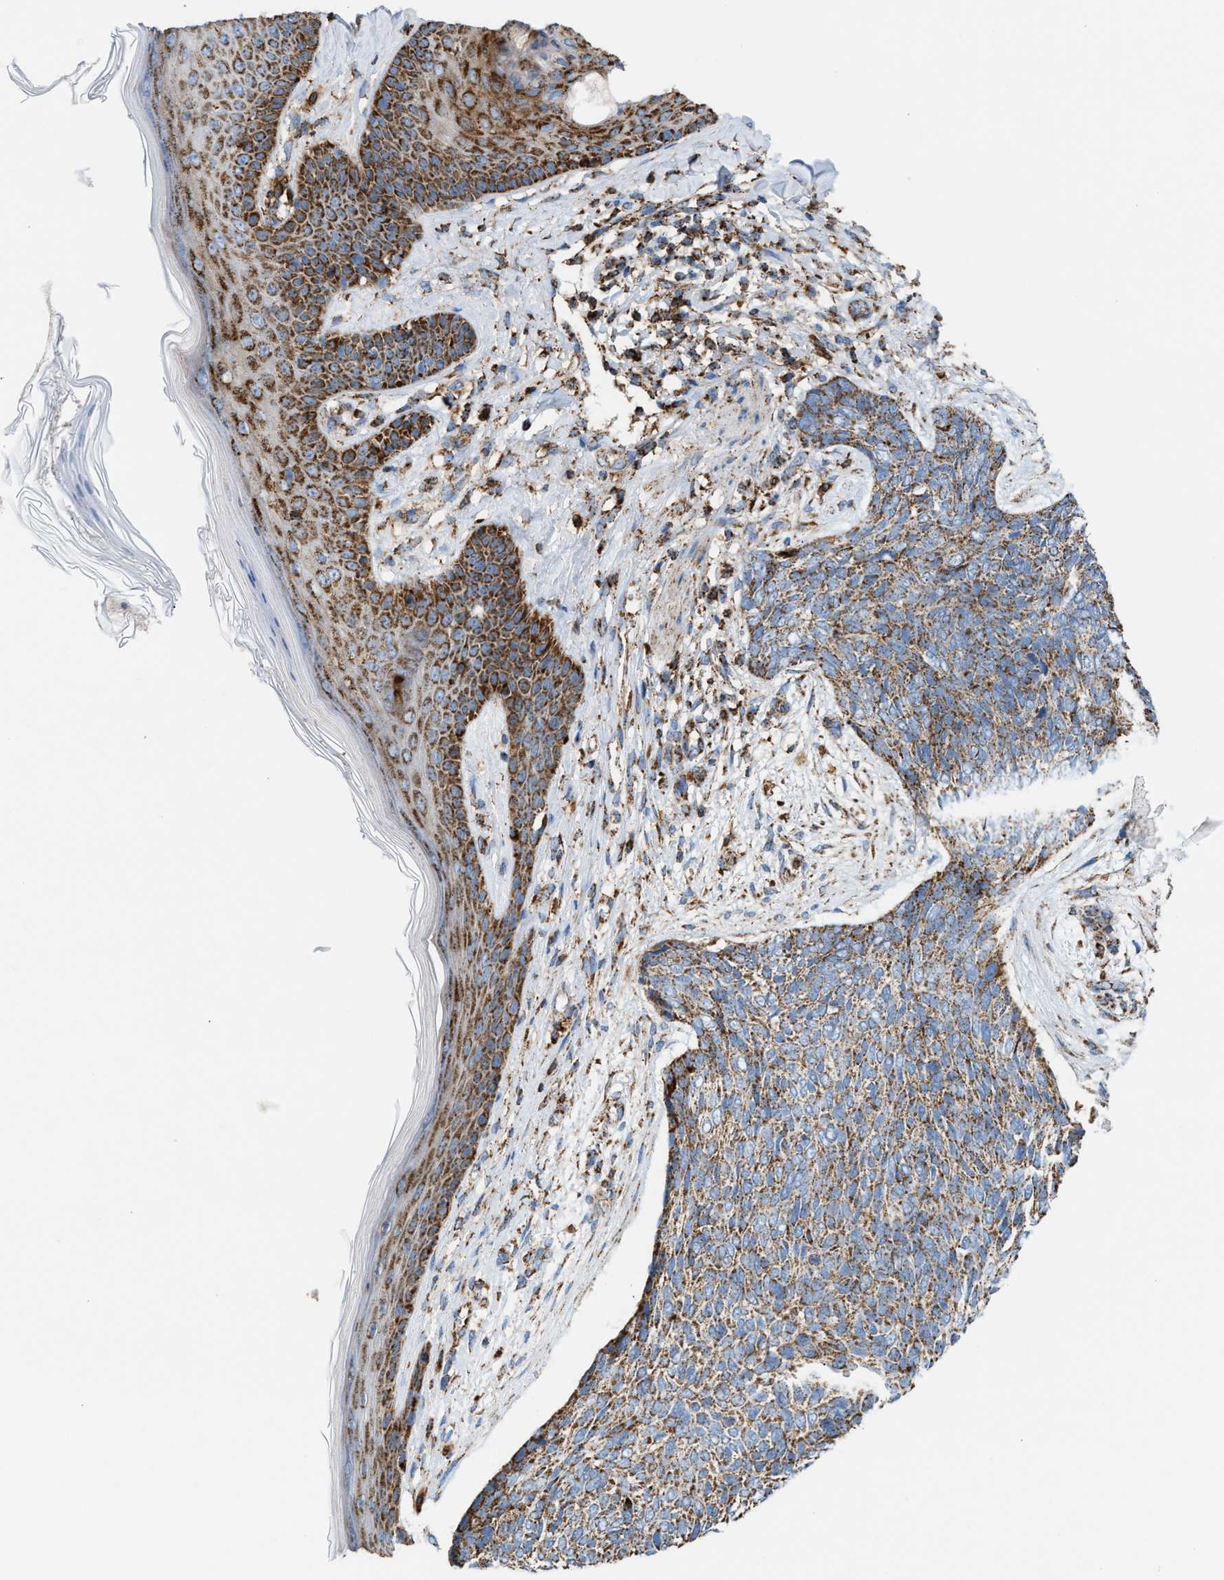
{"staining": {"intensity": "moderate", "quantity": ">75%", "location": "cytoplasmic/membranous"}, "tissue": "skin cancer", "cell_type": "Tumor cells", "image_type": "cancer", "snomed": [{"axis": "morphology", "description": "Basal cell carcinoma"}, {"axis": "topography", "description": "Skin"}], "caption": "Skin basal cell carcinoma stained for a protein reveals moderate cytoplasmic/membranous positivity in tumor cells.", "gene": "ECHS1", "patient": {"sex": "female", "age": 84}}